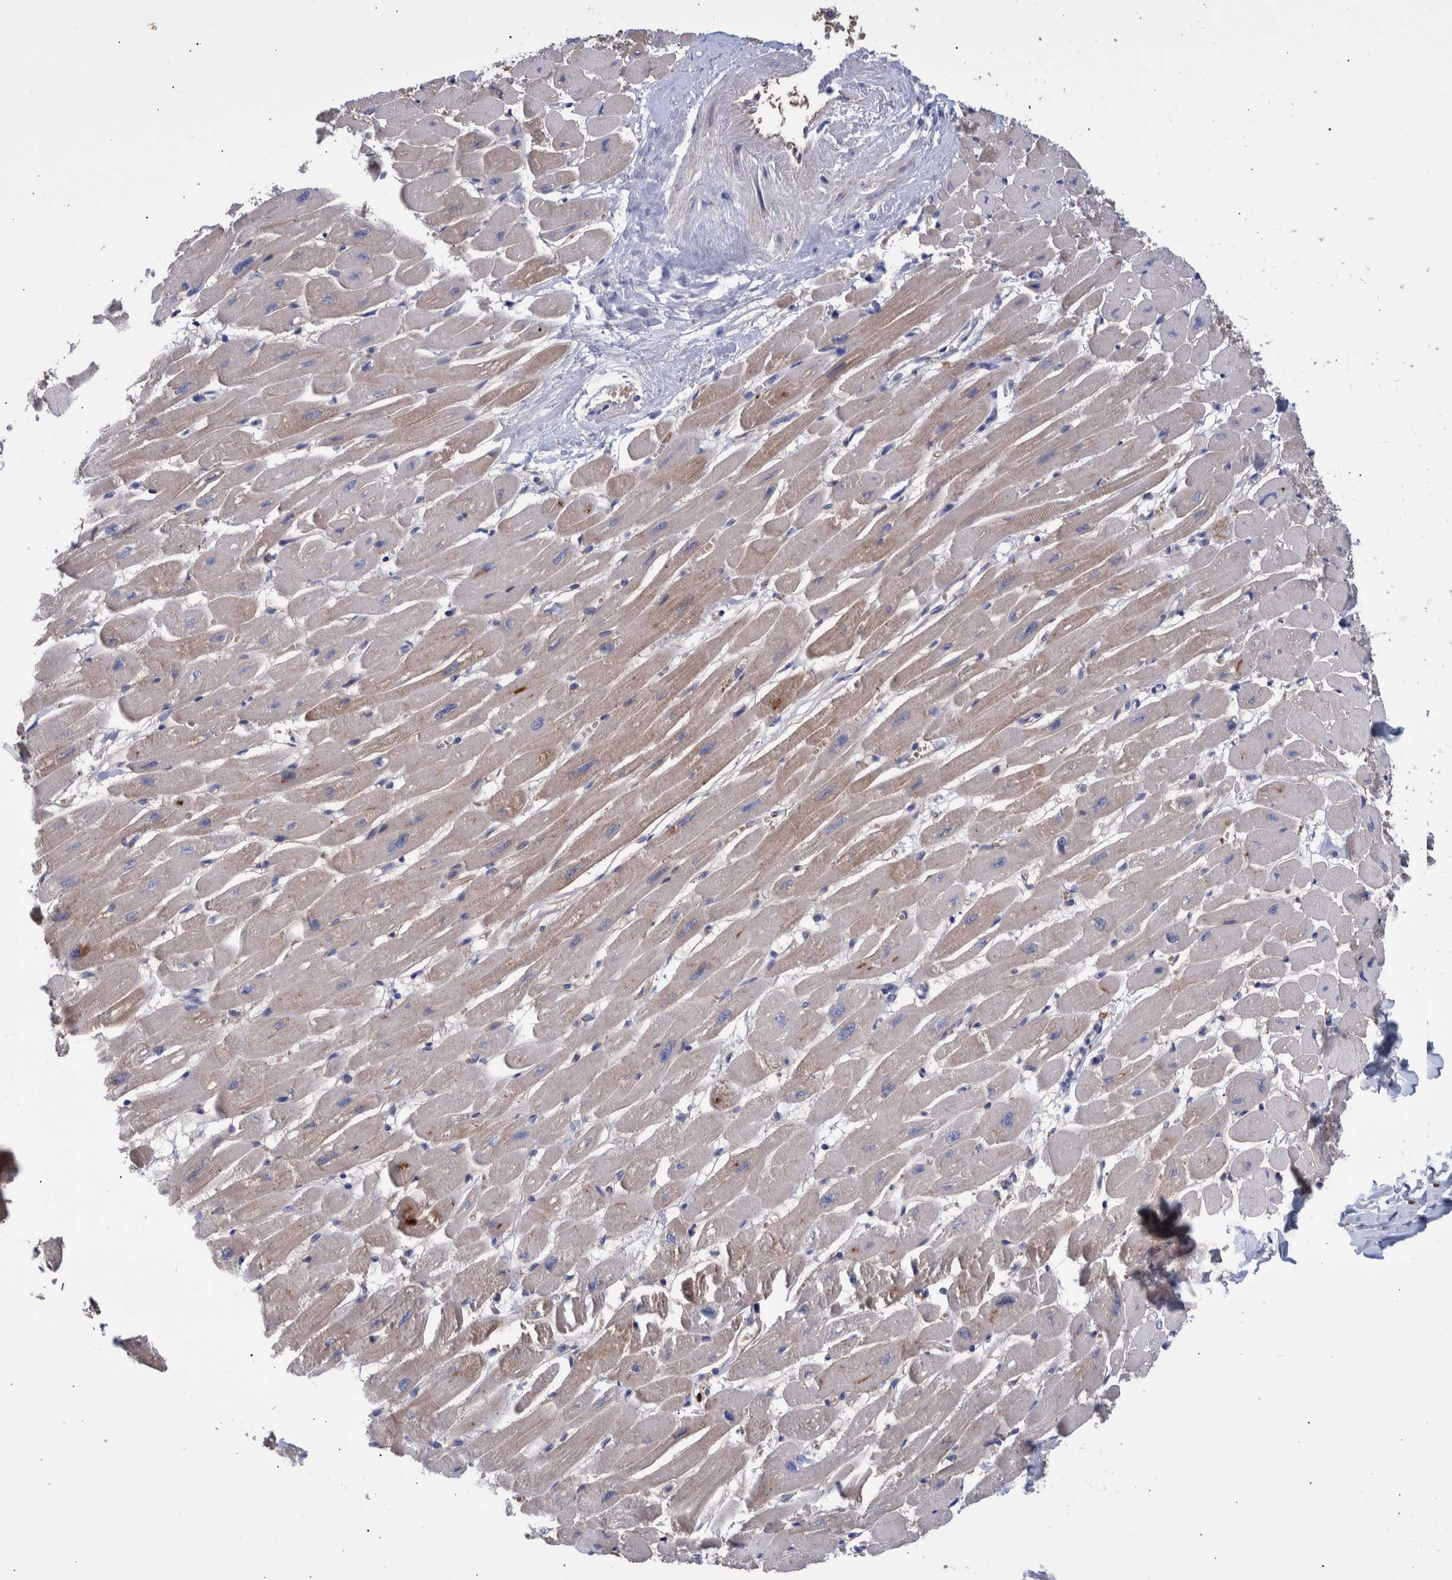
{"staining": {"intensity": "weak", "quantity": ">75%", "location": "cytoplasmic/membranous"}, "tissue": "heart muscle", "cell_type": "Cardiomyocytes", "image_type": "normal", "snomed": [{"axis": "morphology", "description": "Normal tissue, NOS"}, {"axis": "topography", "description": "Heart"}], "caption": "About >75% of cardiomyocytes in unremarkable human heart muscle exhibit weak cytoplasmic/membranous protein expression as visualized by brown immunohistochemical staining.", "gene": "DLL4", "patient": {"sex": "female", "age": 54}}